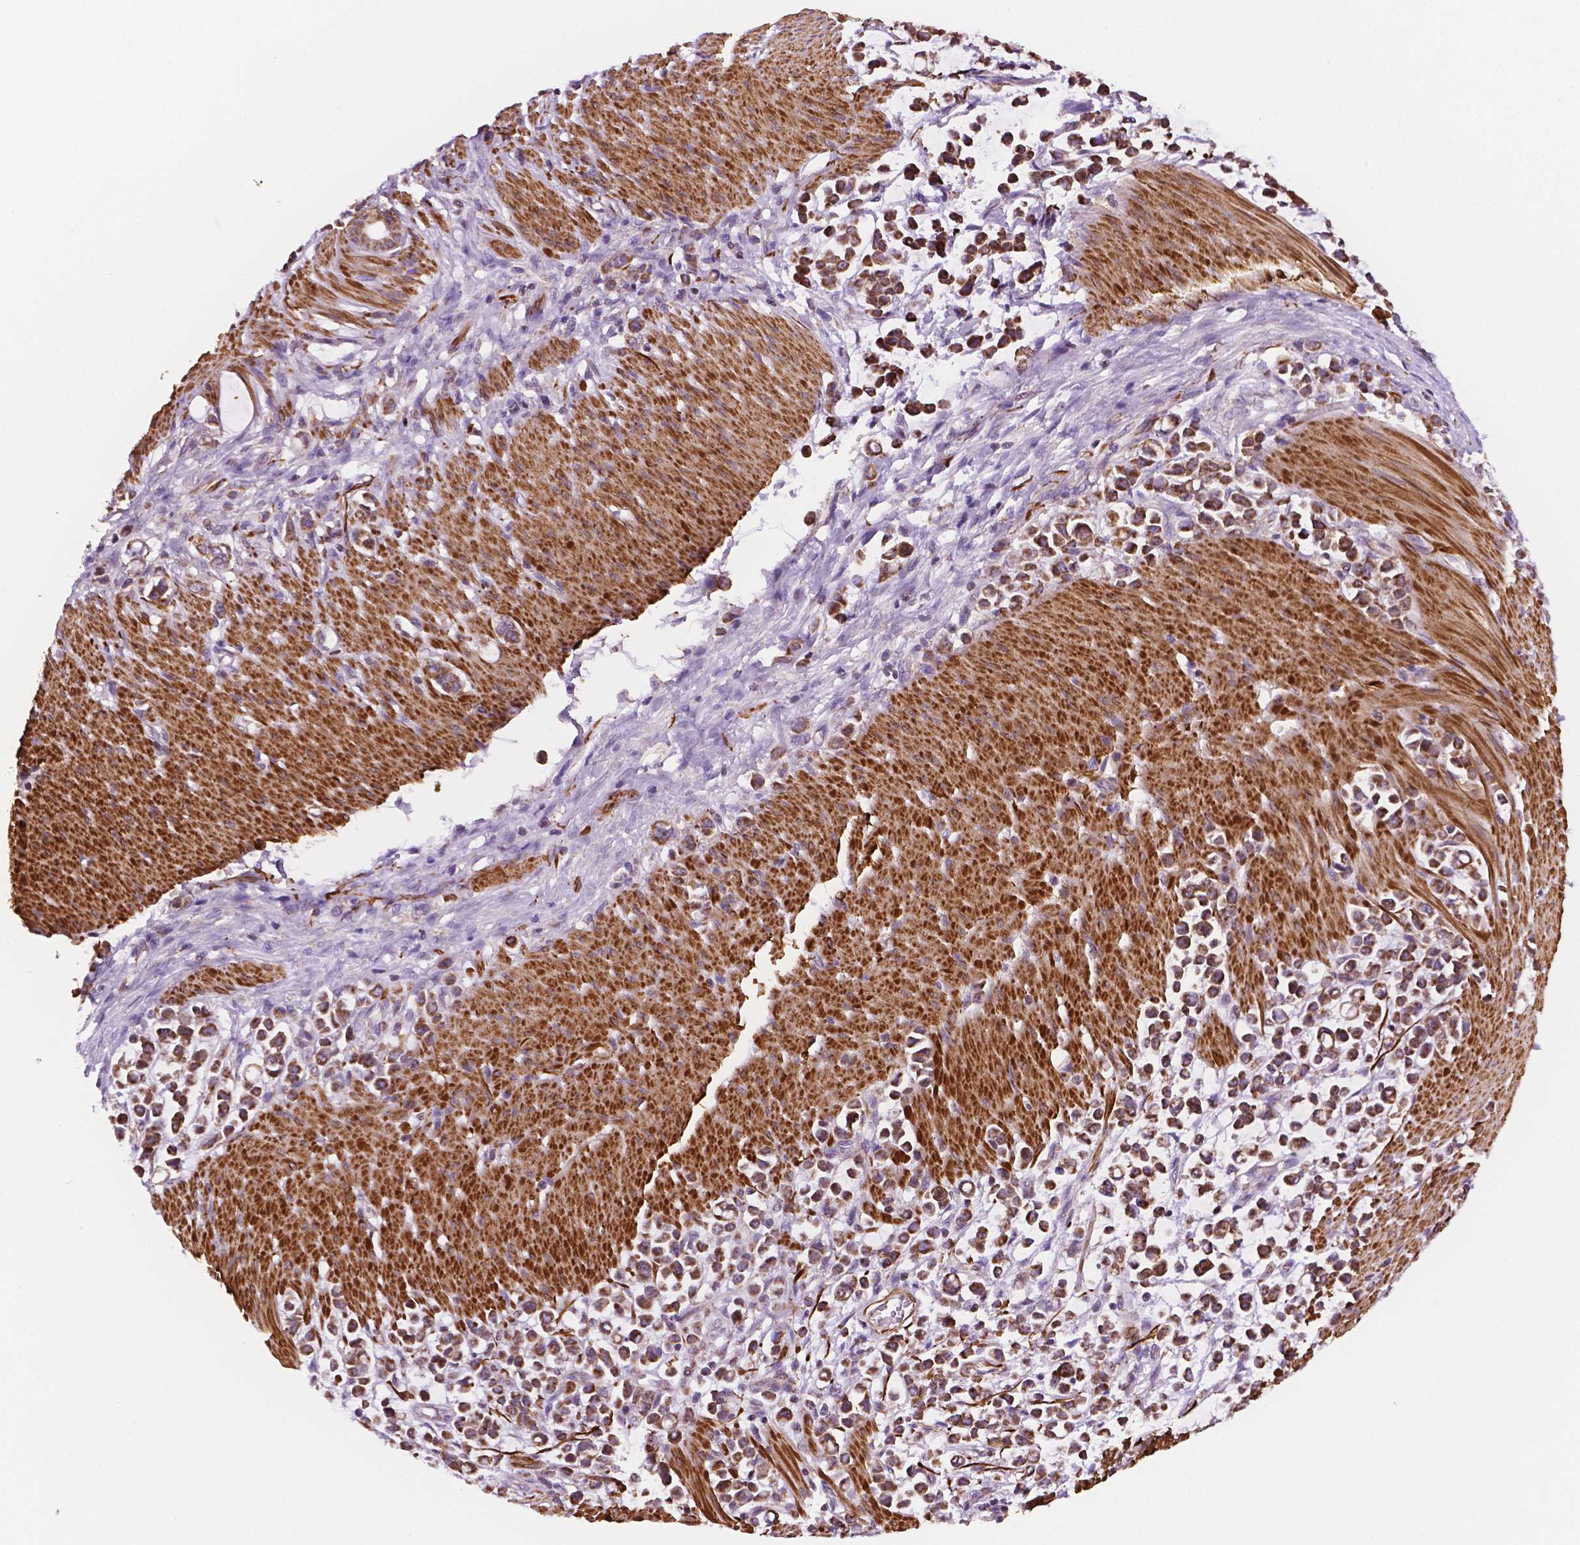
{"staining": {"intensity": "strong", "quantity": ">75%", "location": "cytoplasmic/membranous"}, "tissue": "stomach cancer", "cell_type": "Tumor cells", "image_type": "cancer", "snomed": [{"axis": "morphology", "description": "Adenocarcinoma, NOS"}, {"axis": "topography", "description": "Stomach"}], "caption": "A histopathology image of stomach adenocarcinoma stained for a protein displays strong cytoplasmic/membranous brown staining in tumor cells.", "gene": "GEMIN4", "patient": {"sex": "male", "age": 82}}